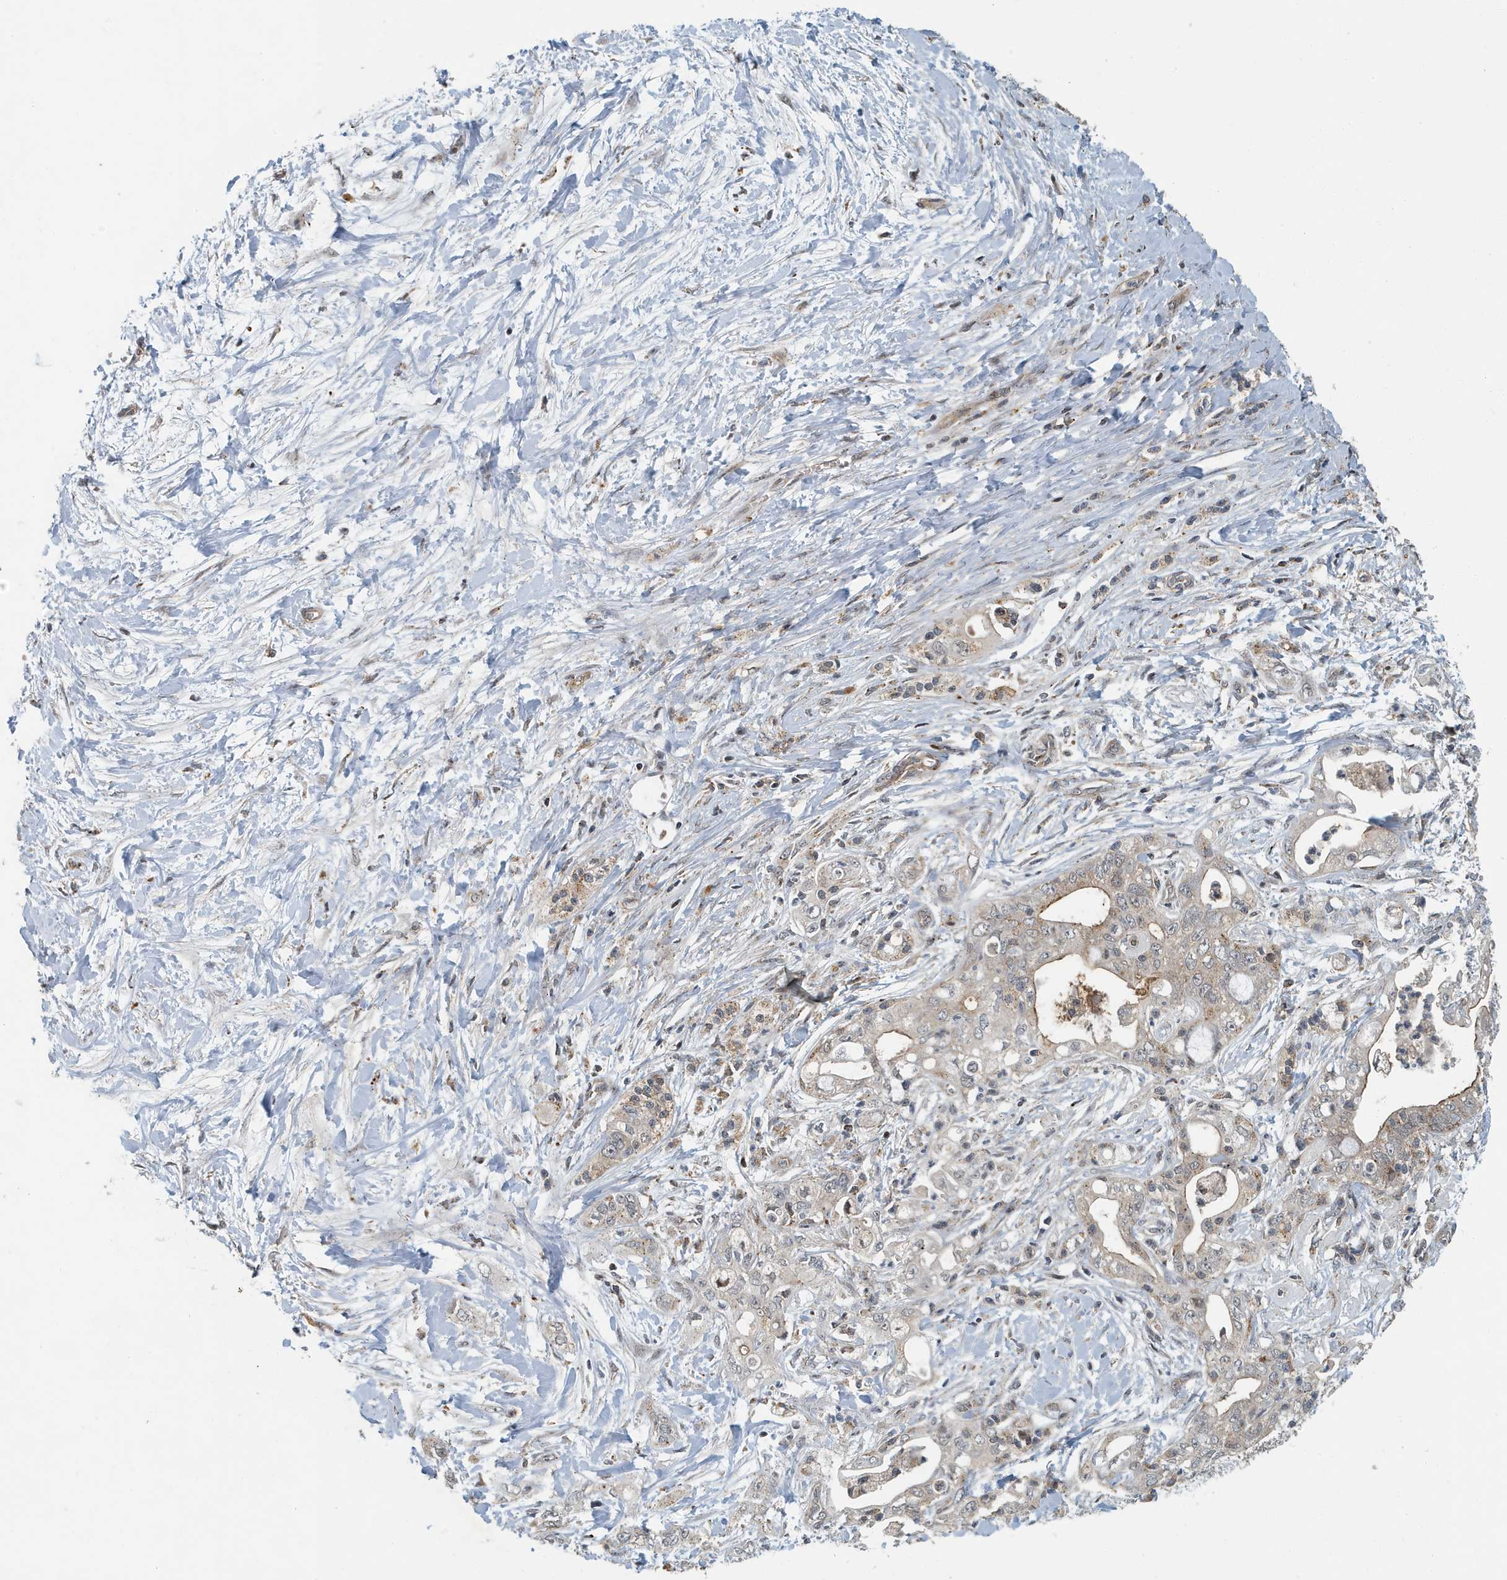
{"staining": {"intensity": "weak", "quantity": "25%-75%", "location": "cytoplasmic/membranous"}, "tissue": "pancreatic cancer", "cell_type": "Tumor cells", "image_type": "cancer", "snomed": [{"axis": "morphology", "description": "Adenocarcinoma, NOS"}, {"axis": "topography", "description": "Pancreas"}], "caption": "A high-resolution micrograph shows immunohistochemistry staining of pancreatic cancer (adenocarcinoma), which demonstrates weak cytoplasmic/membranous positivity in about 25%-75% of tumor cells.", "gene": "KIF15", "patient": {"sex": "male", "age": 70}}